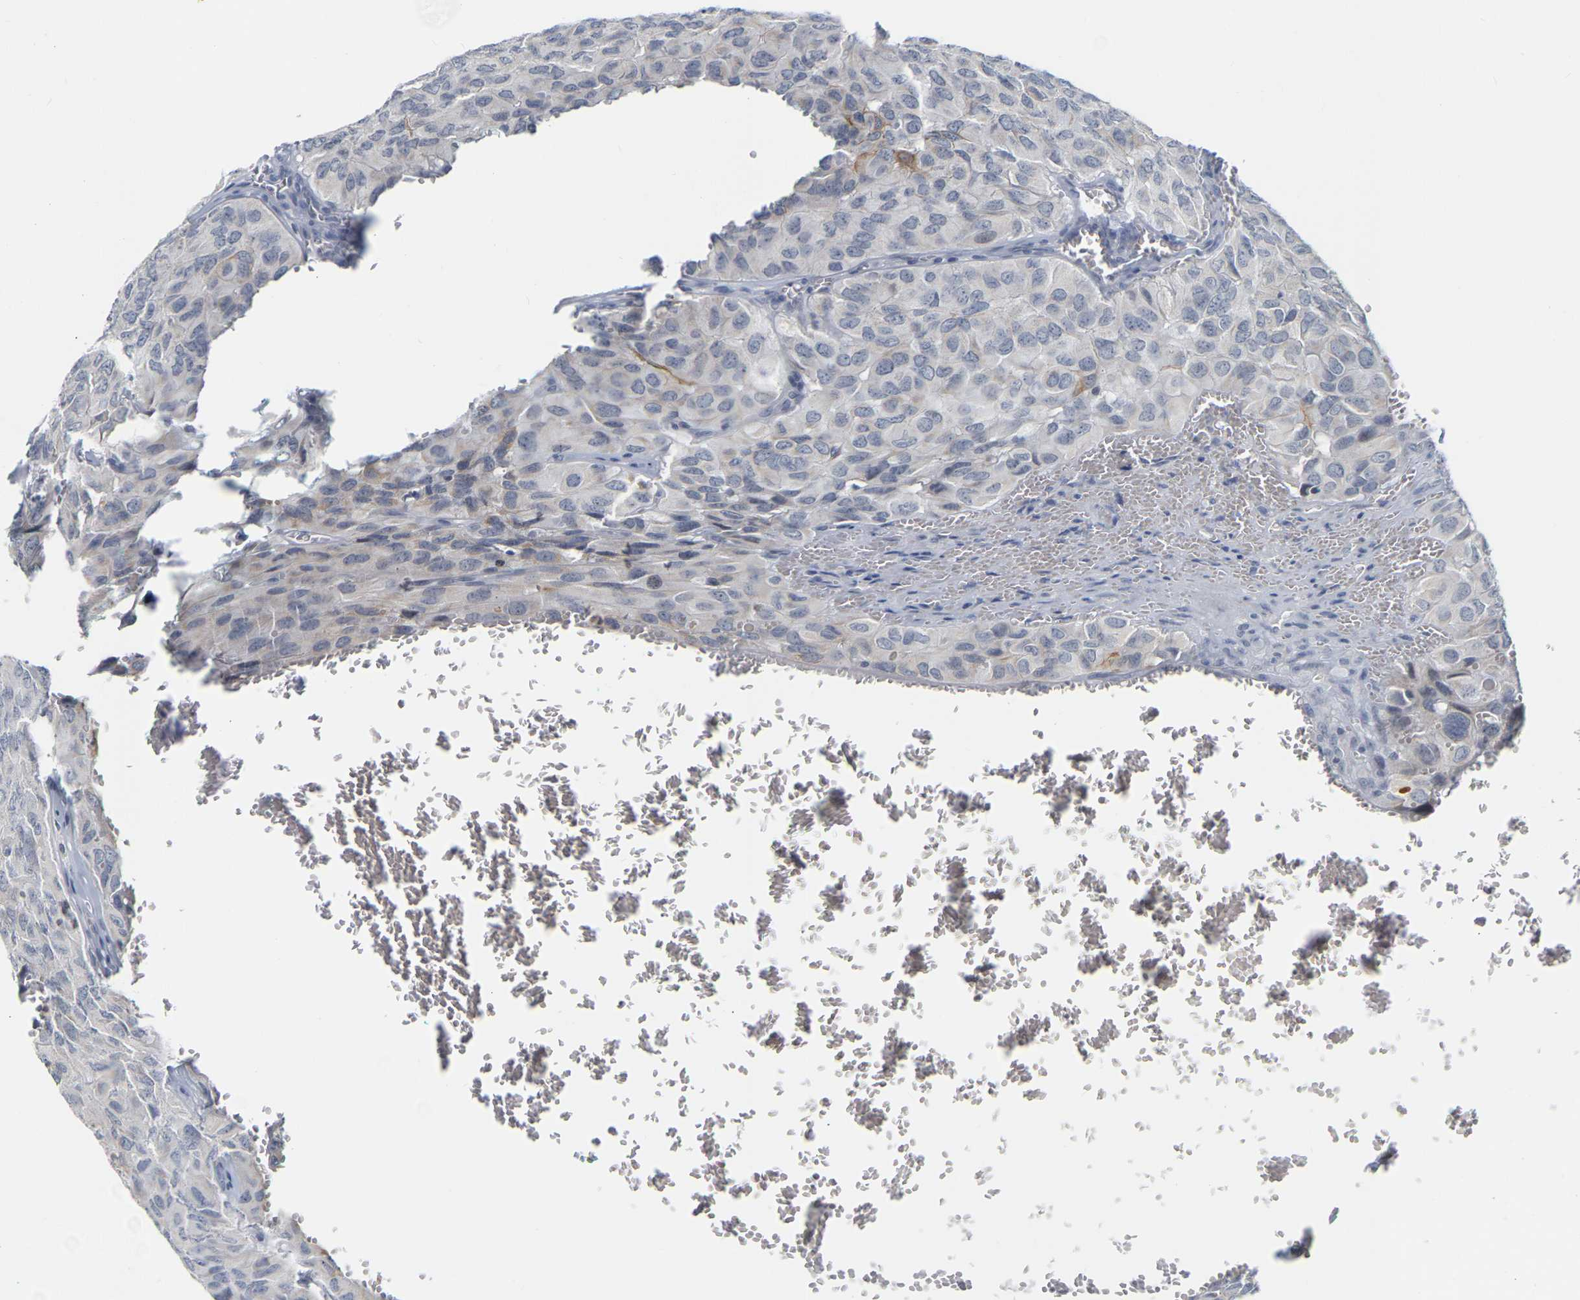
{"staining": {"intensity": "negative", "quantity": "none", "location": "none"}, "tissue": "head and neck cancer", "cell_type": "Tumor cells", "image_type": "cancer", "snomed": [{"axis": "morphology", "description": "Adenocarcinoma, NOS"}, {"axis": "topography", "description": "Salivary gland, NOS"}, {"axis": "topography", "description": "Head-Neck"}], "caption": "DAB (3,3'-diaminobenzidine) immunohistochemical staining of head and neck cancer (adenocarcinoma) exhibits no significant positivity in tumor cells.", "gene": "KRT76", "patient": {"sex": "female", "age": 76}}